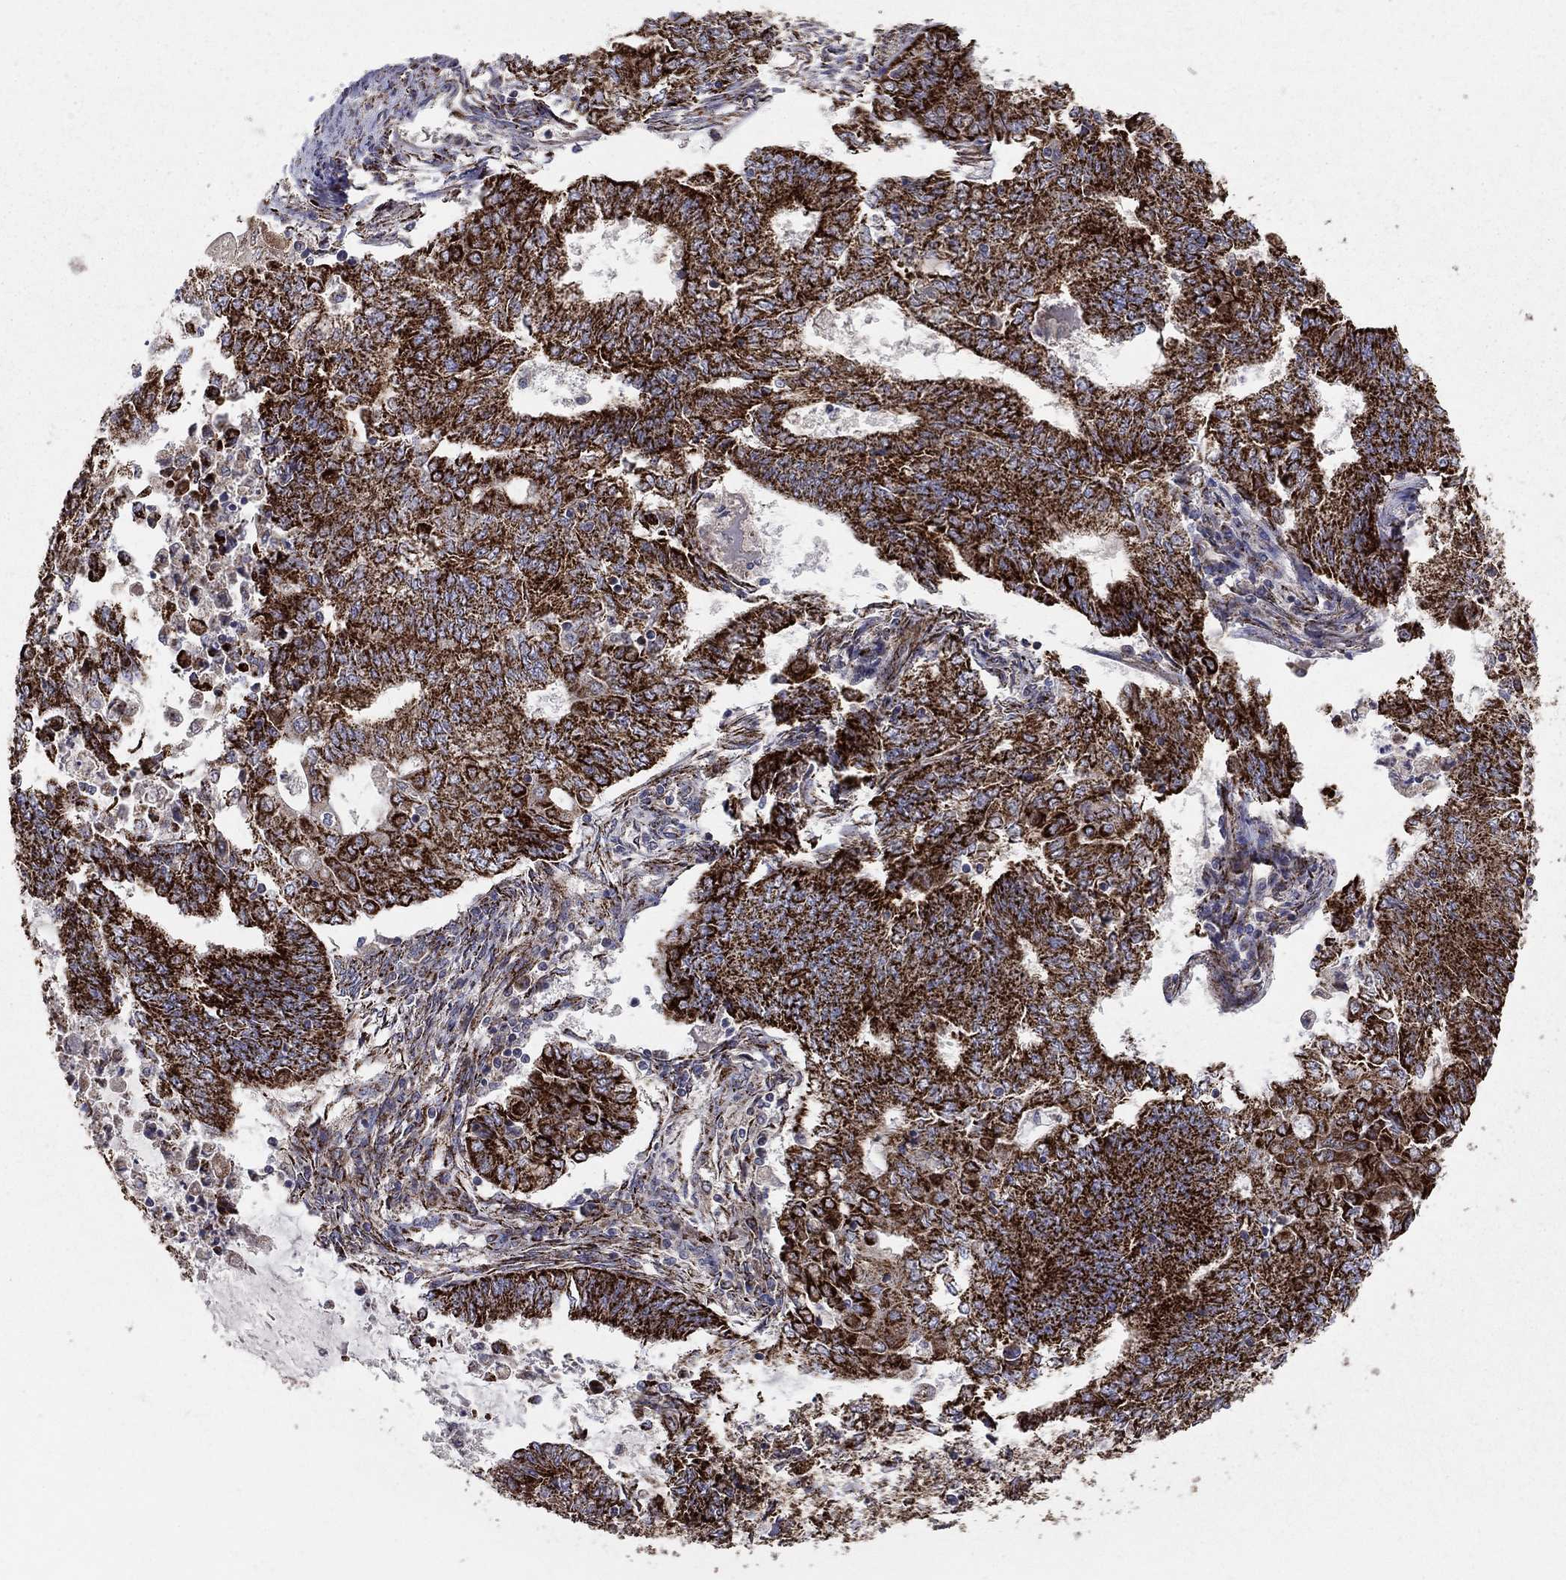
{"staining": {"intensity": "strong", "quantity": ">75%", "location": "cytoplasmic/membranous"}, "tissue": "endometrial cancer", "cell_type": "Tumor cells", "image_type": "cancer", "snomed": [{"axis": "morphology", "description": "Adenocarcinoma, NOS"}, {"axis": "topography", "description": "Endometrium"}], "caption": "Immunohistochemistry histopathology image of human endometrial adenocarcinoma stained for a protein (brown), which shows high levels of strong cytoplasmic/membranous staining in about >75% of tumor cells.", "gene": "GCSH", "patient": {"sex": "female", "age": 62}}